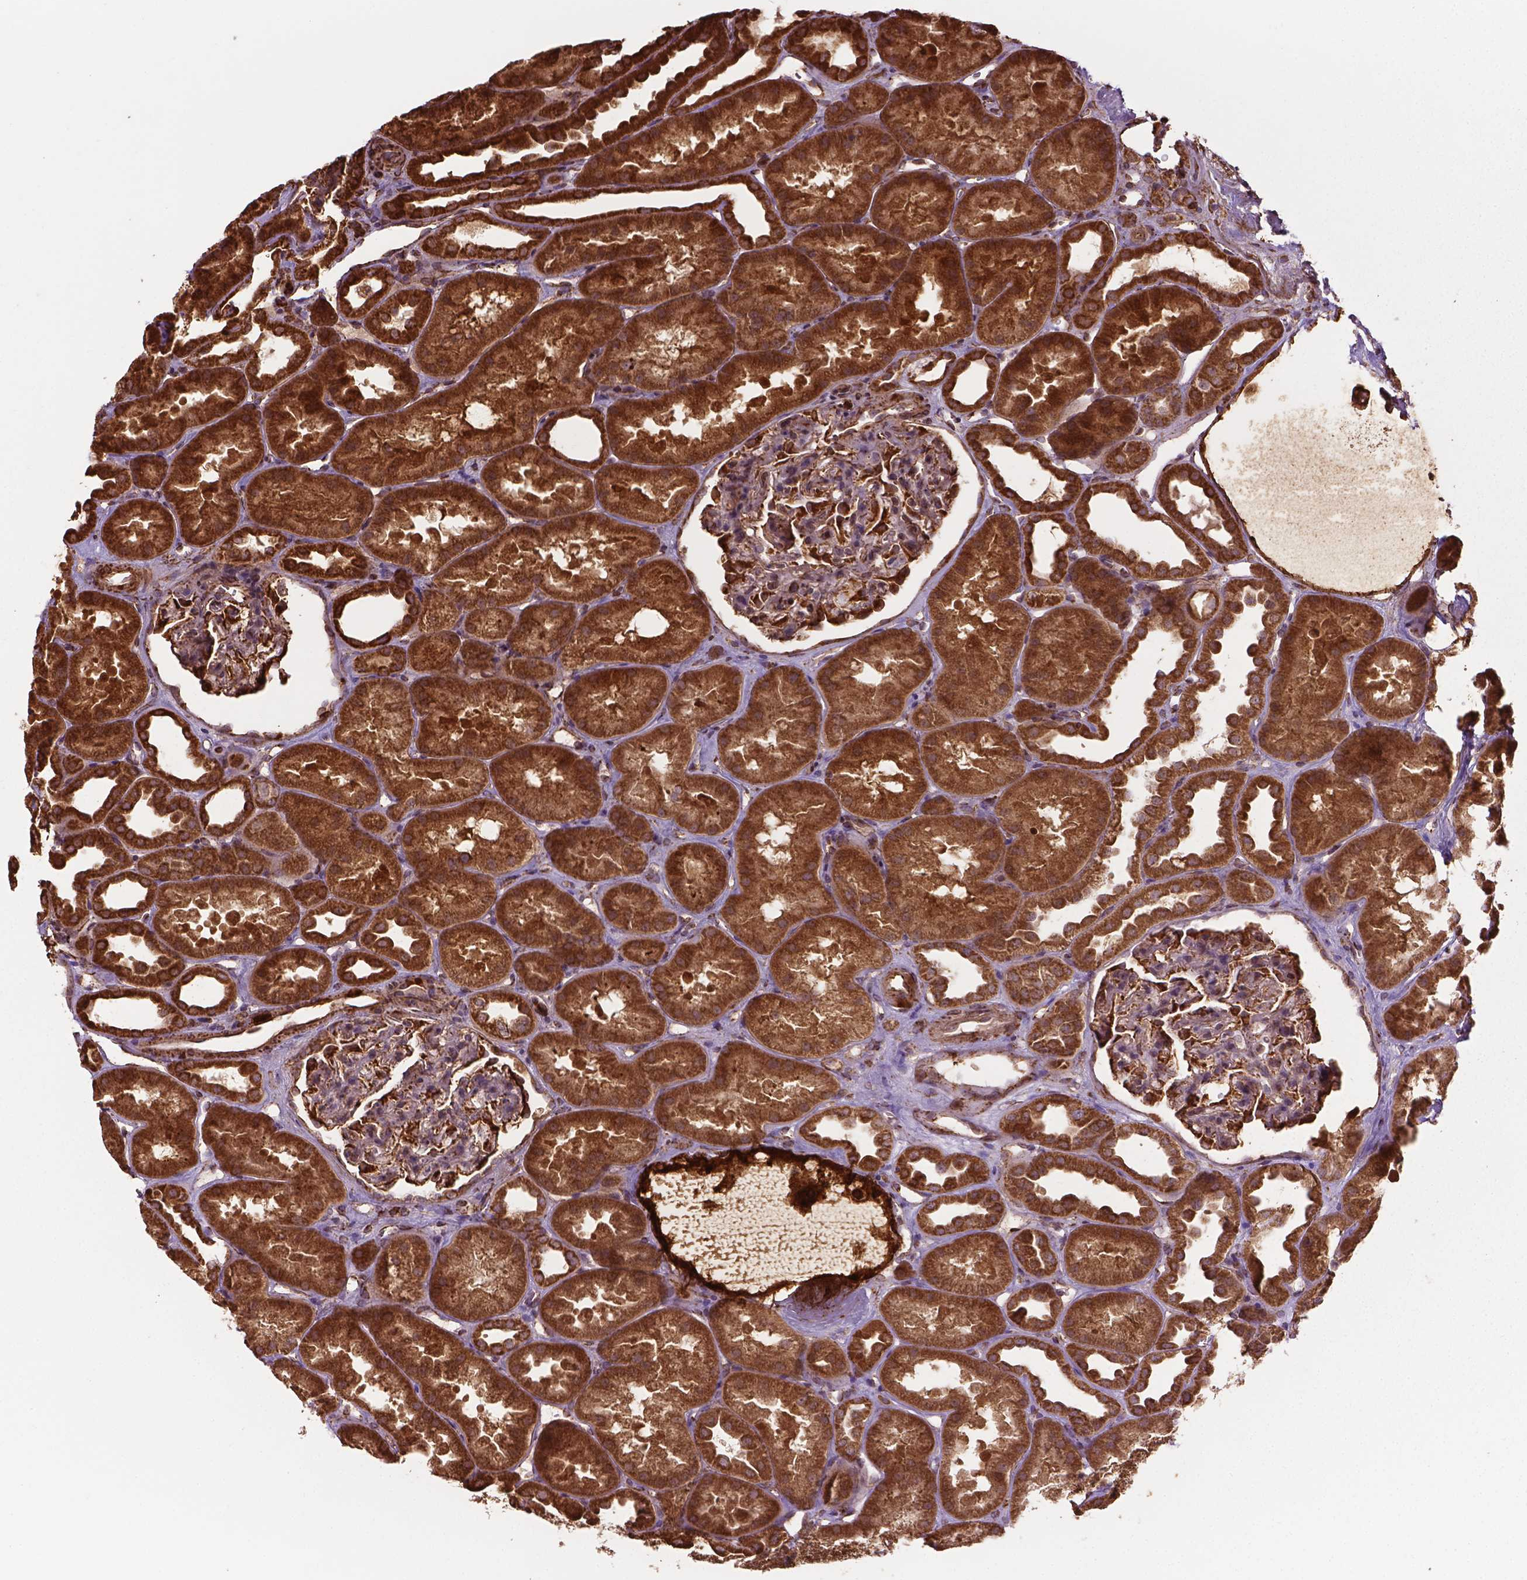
{"staining": {"intensity": "moderate", "quantity": "25%-75%", "location": "cytoplasmic/membranous"}, "tissue": "kidney", "cell_type": "Cells in glomeruli", "image_type": "normal", "snomed": [{"axis": "morphology", "description": "Normal tissue, NOS"}, {"axis": "topography", "description": "Kidney"}], "caption": "Kidney stained with a brown dye demonstrates moderate cytoplasmic/membranous positive positivity in about 25%-75% of cells in glomeruli.", "gene": "HS3ST3A1", "patient": {"sex": "male", "age": 61}}